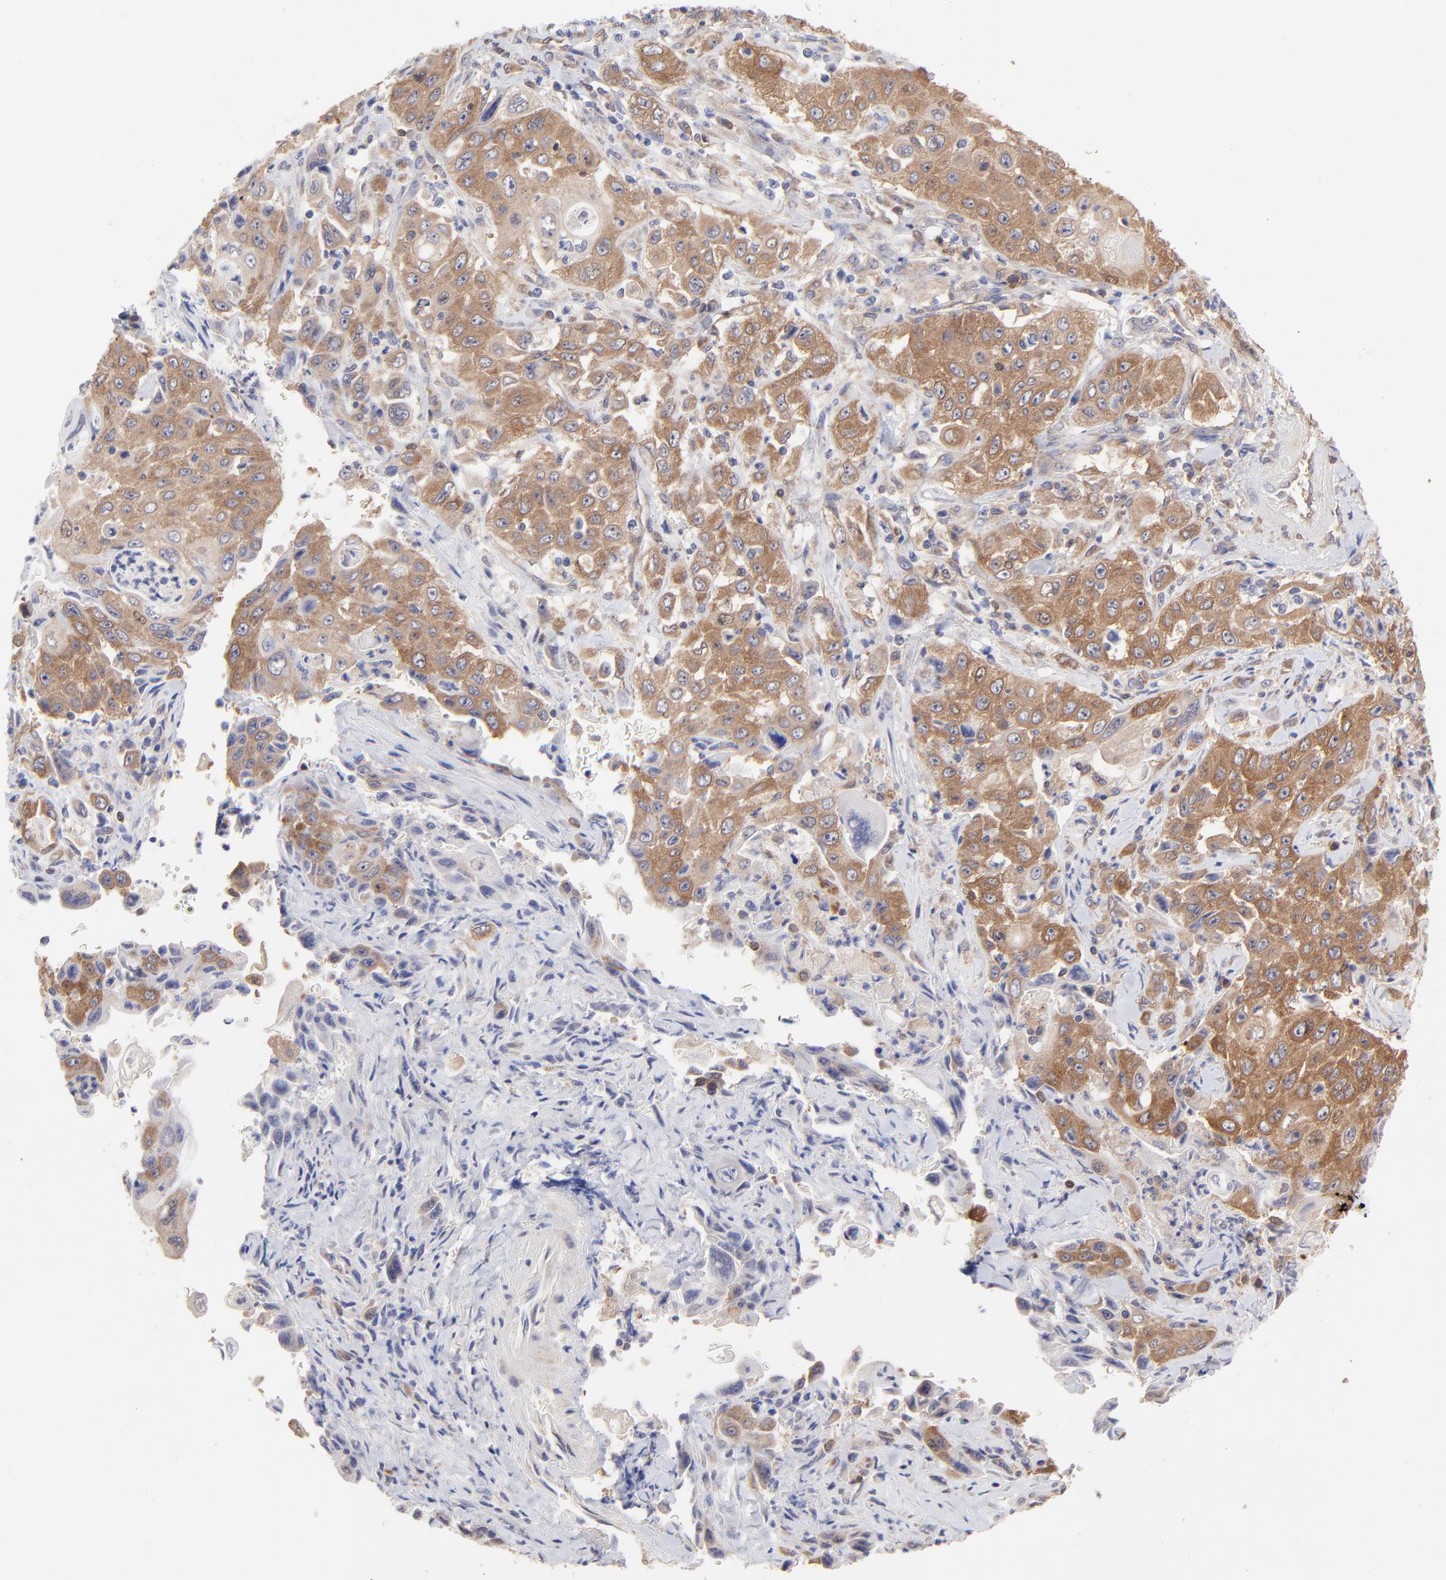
{"staining": {"intensity": "strong", "quantity": ">75%", "location": "cytoplasmic/membranous"}, "tissue": "pancreatic cancer", "cell_type": "Tumor cells", "image_type": "cancer", "snomed": [{"axis": "morphology", "description": "Adenocarcinoma, NOS"}, {"axis": "topography", "description": "Pancreas"}], "caption": "Immunohistochemical staining of human adenocarcinoma (pancreatic) displays strong cytoplasmic/membranous protein positivity in approximately >75% of tumor cells.", "gene": "GART", "patient": {"sex": "male", "age": 70}}